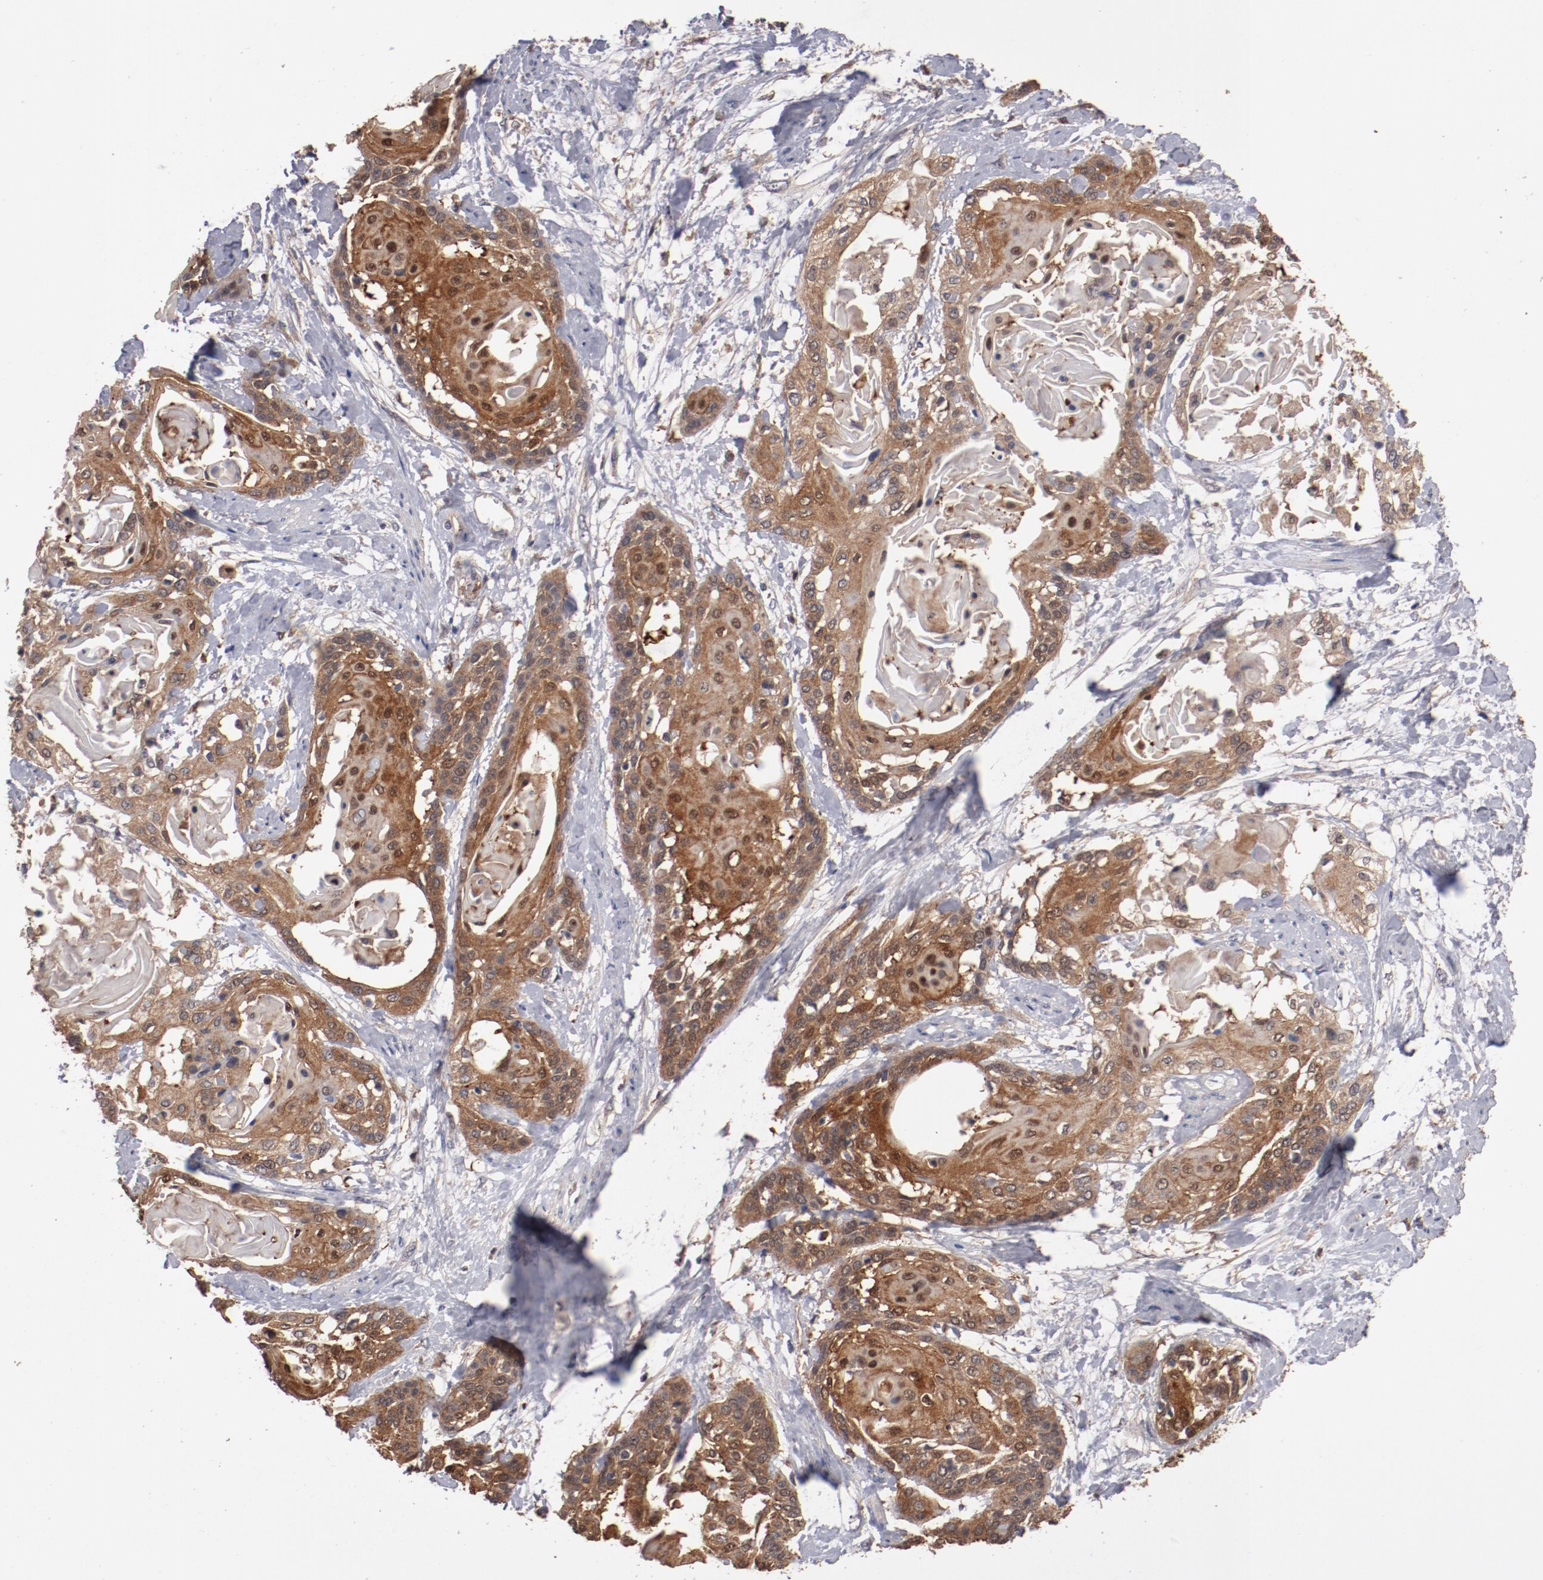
{"staining": {"intensity": "moderate", "quantity": ">75%", "location": "cytoplasmic/membranous"}, "tissue": "cervical cancer", "cell_type": "Tumor cells", "image_type": "cancer", "snomed": [{"axis": "morphology", "description": "Squamous cell carcinoma, NOS"}, {"axis": "topography", "description": "Cervix"}], "caption": "A micrograph showing moderate cytoplasmic/membranous positivity in approximately >75% of tumor cells in cervical squamous cell carcinoma, as visualized by brown immunohistochemical staining.", "gene": "DNAAF2", "patient": {"sex": "female", "age": 57}}